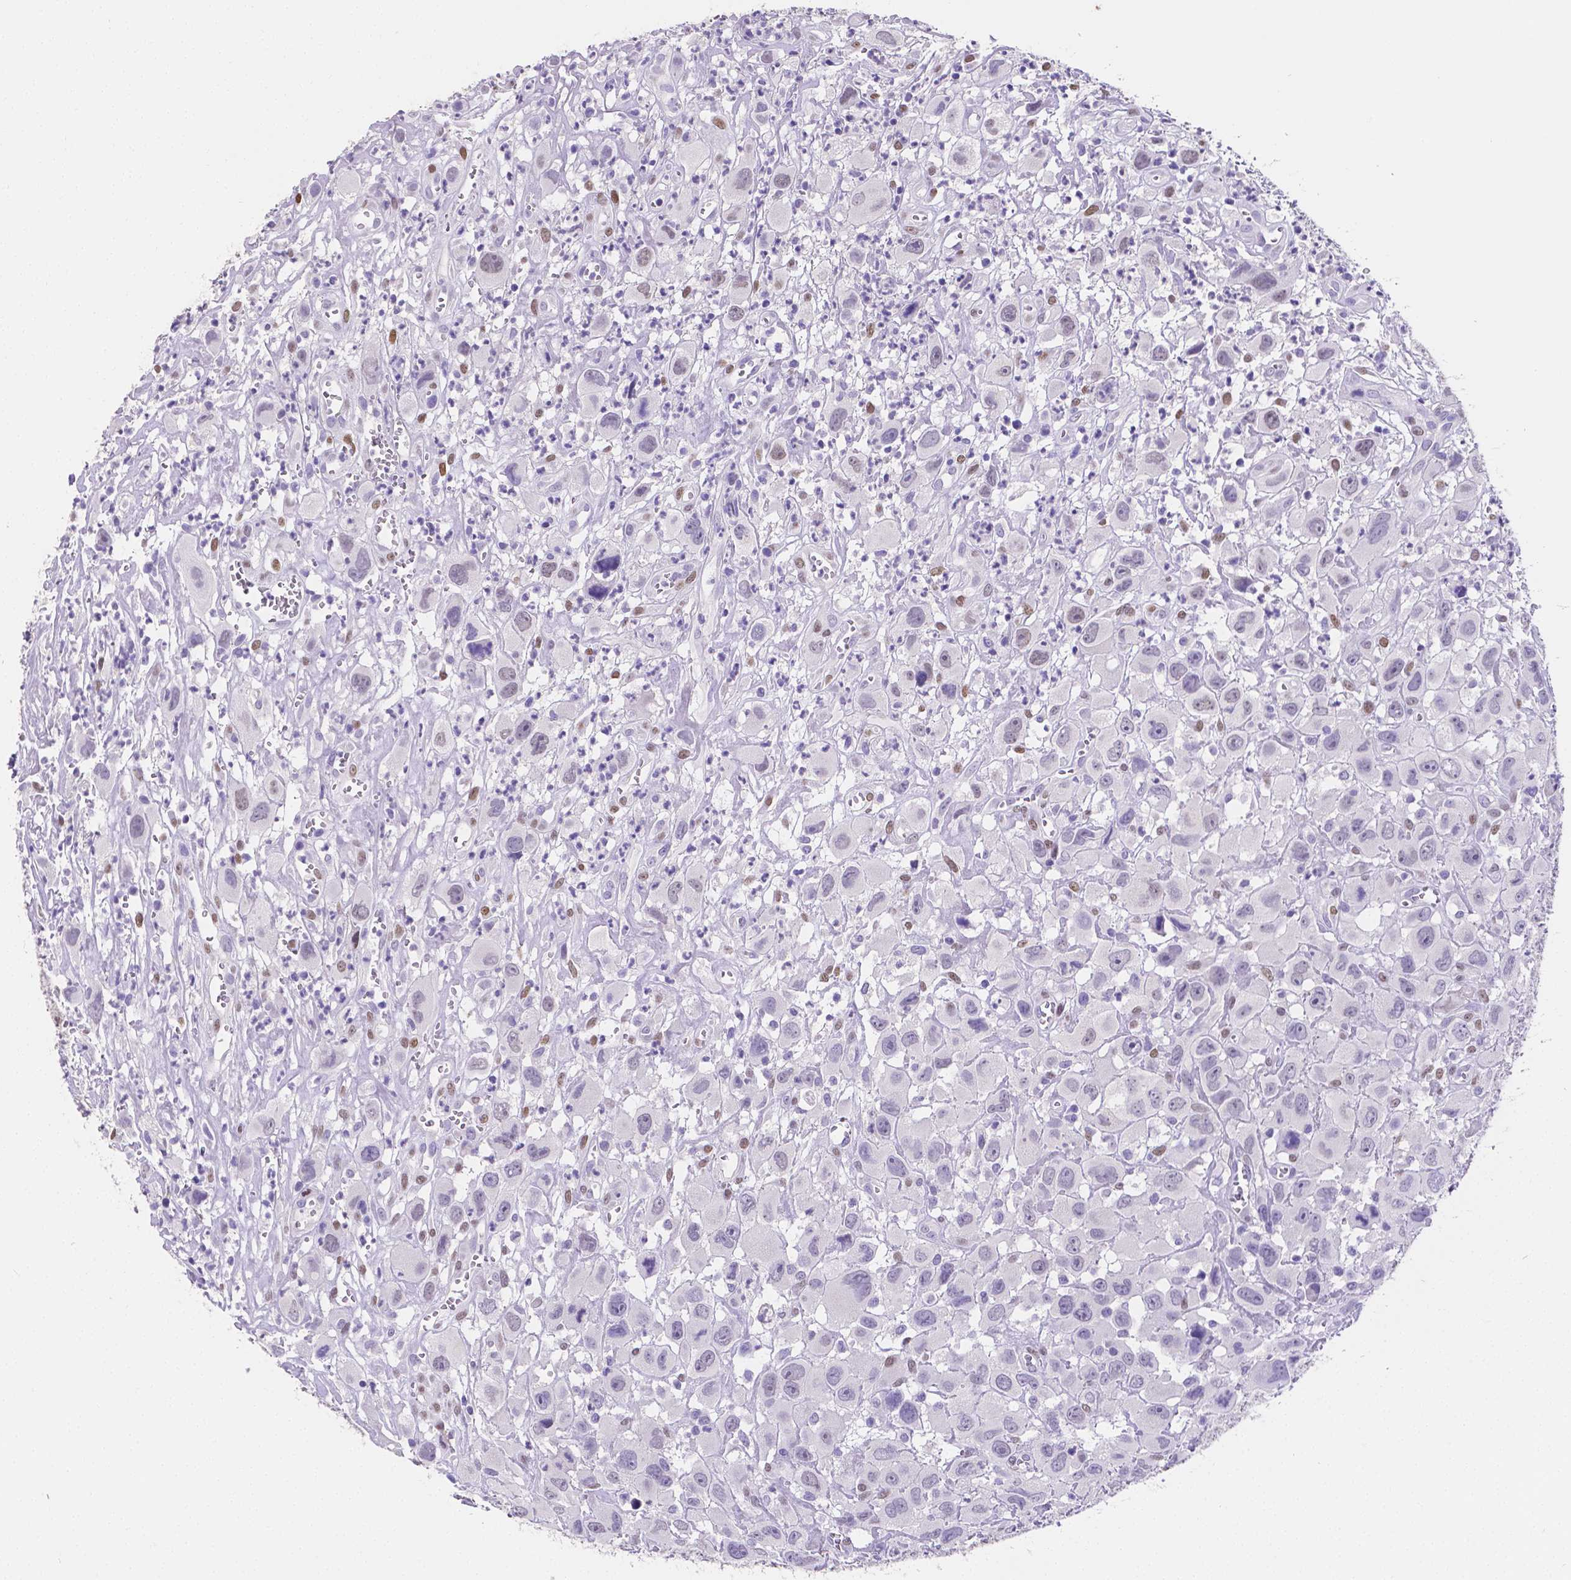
{"staining": {"intensity": "weak", "quantity": "<25%", "location": "nuclear"}, "tissue": "head and neck cancer", "cell_type": "Tumor cells", "image_type": "cancer", "snomed": [{"axis": "morphology", "description": "Squamous cell carcinoma, NOS"}, {"axis": "morphology", "description": "Squamous cell carcinoma, metastatic, NOS"}, {"axis": "topography", "description": "Oral tissue"}, {"axis": "topography", "description": "Head-Neck"}], "caption": "IHC of metastatic squamous cell carcinoma (head and neck) exhibits no positivity in tumor cells.", "gene": "SATB2", "patient": {"sex": "female", "age": 85}}